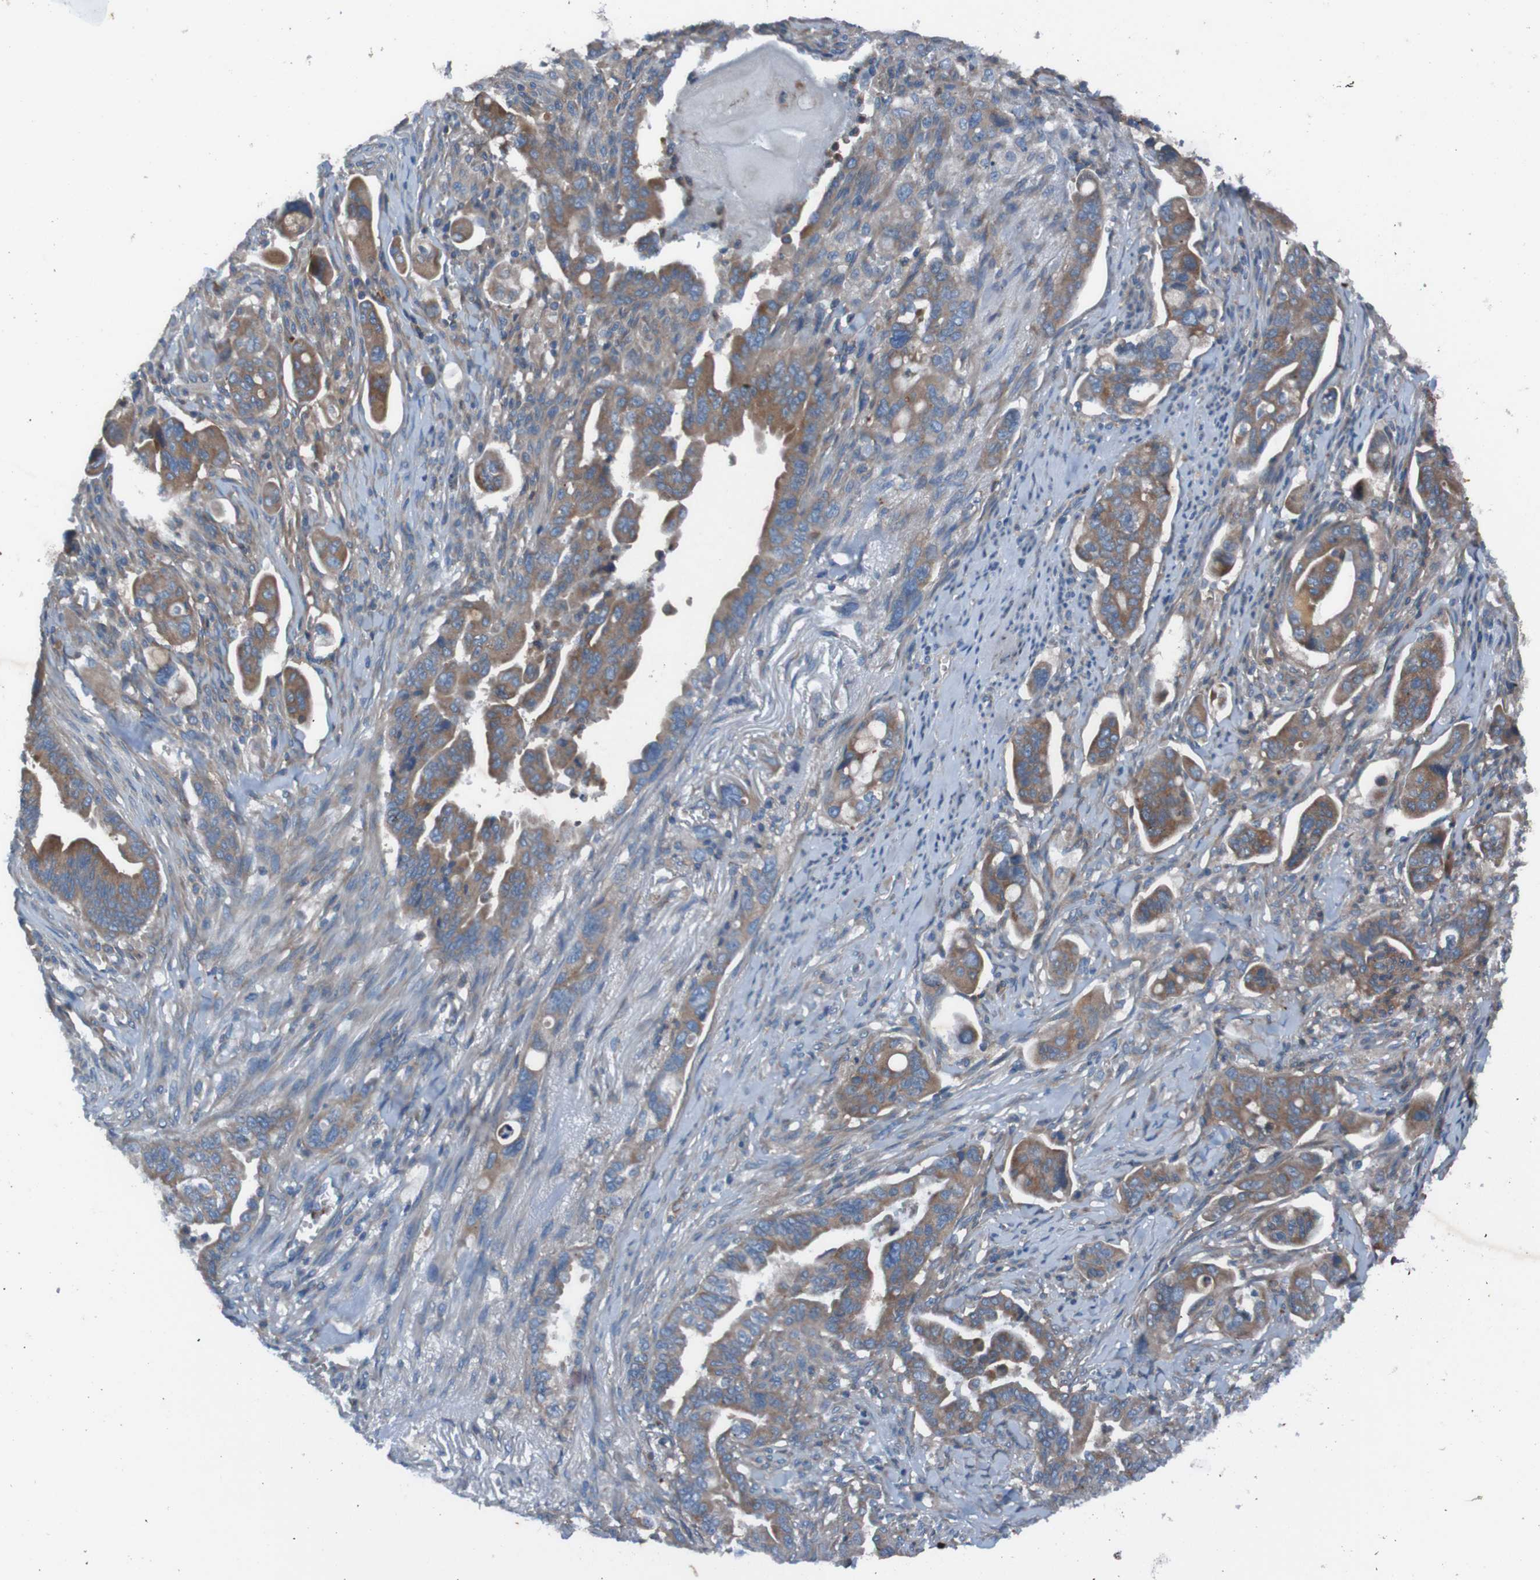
{"staining": {"intensity": "moderate", "quantity": ">75%", "location": "cytoplasmic/membranous"}, "tissue": "pancreatic cancer", "cell_type": "Tumor cells", "image_type": "cancer", "snomed": [{"axis": "morphology", "description": "Adenocarcinoma, NOS"}, {"axis": "topography", "description": "Pancreas"}], "caption": "Tumor cells display medium levels of moderate cytoplasmic/membranous expression in about >75% of cells in pancreatic adenocarcinoma.", "gene": "RAB5B", "patient": {"sex": "male", "age": 70}}